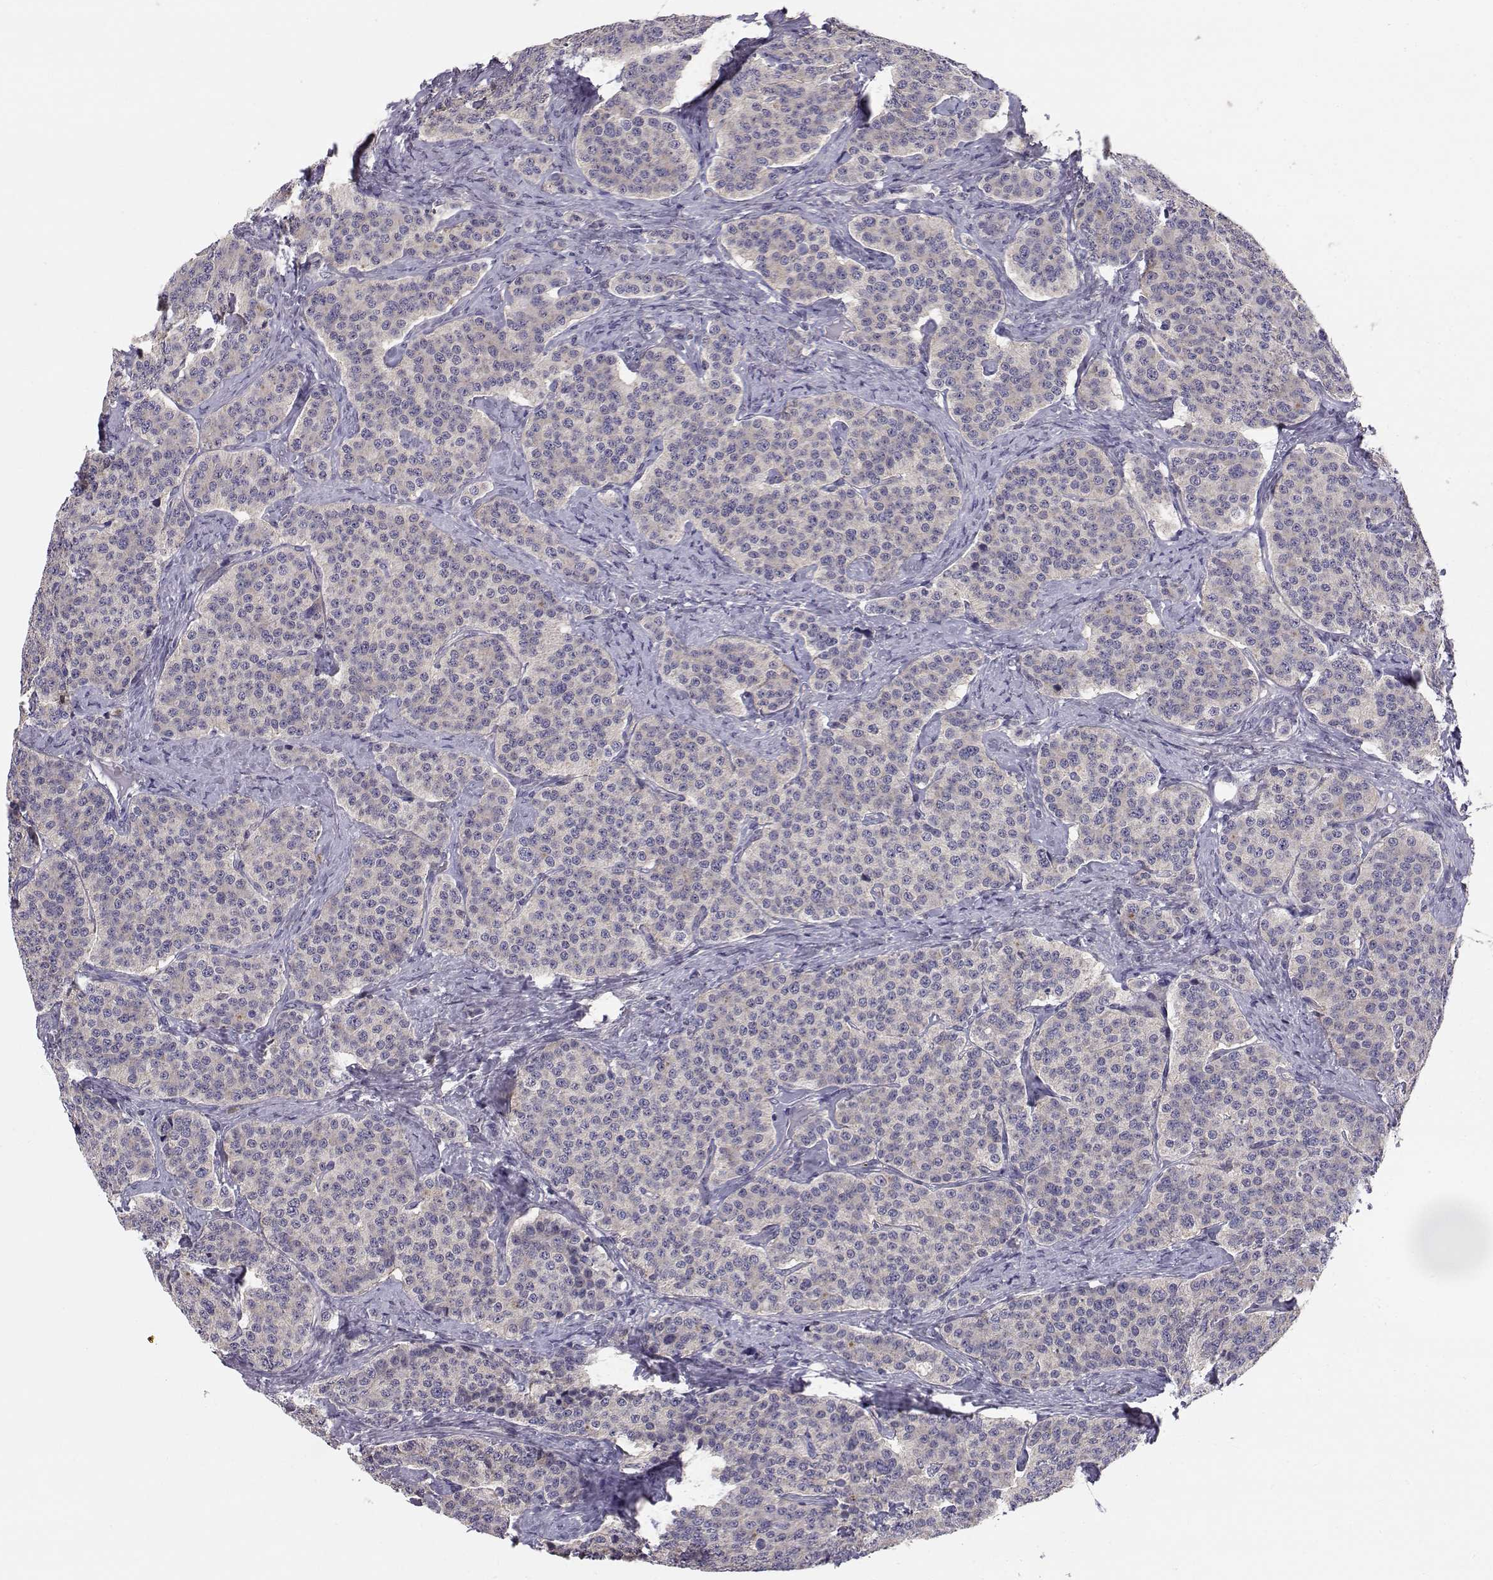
{"staining": {"intensity": "negative", "quantity": "none", "location": "none"}, "tissue": "carcinoid", "cell_type": "Tumor cells", "image_type": "cancer", "snomed": [{"axis": "morphology", "description": "Carcinoid, malignant, NOS"}, {"axis": "topography", "description": "Small intestine"}], "caption": "An IHC histopathology image of carcinoid is shown. There is no staining in tumor cells of carcinoid.", "gene": "PEX5L", "patient": {"sex": "female", "age": 58}}